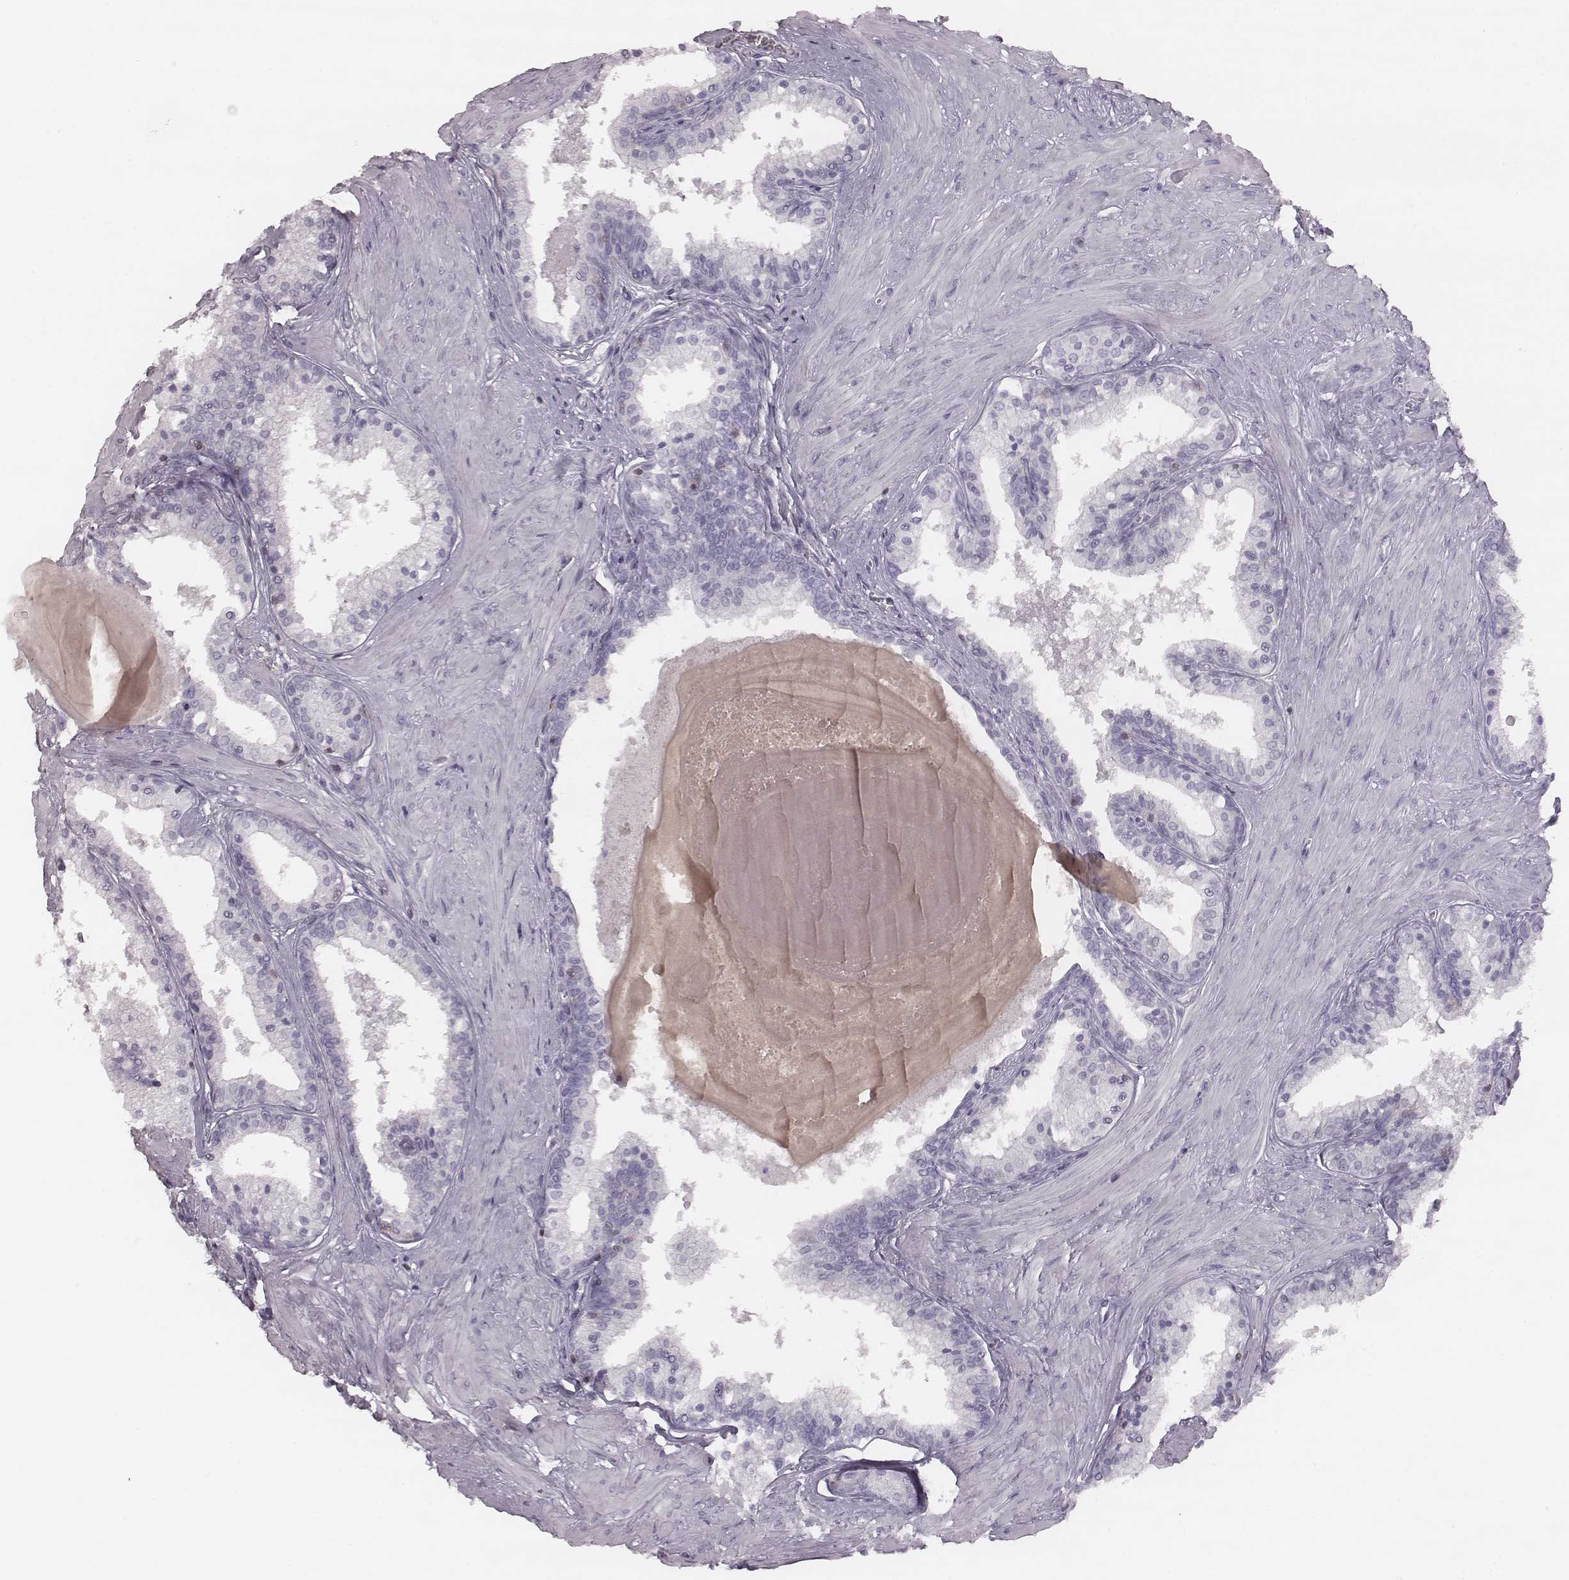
{"staining": {"intensity": "negative", "quantity": "none", "location": "none"}, "tissue": "prostate", "cell_type": "Glandular cells", "image_type": "normal", "snomed": [{"axis": "morphology", "description": "Normal tissue, NOS"}, {"axis": "topography", "description": "Prostate"}], "caption": "Immunohistochemistry histopathology image of unremarkable human prostate stained for a protein (brown), which reveals no positivity in glandular cells.", "gene": "ENSG00000285837", "patient": {"sex": "male", "age": 61}}